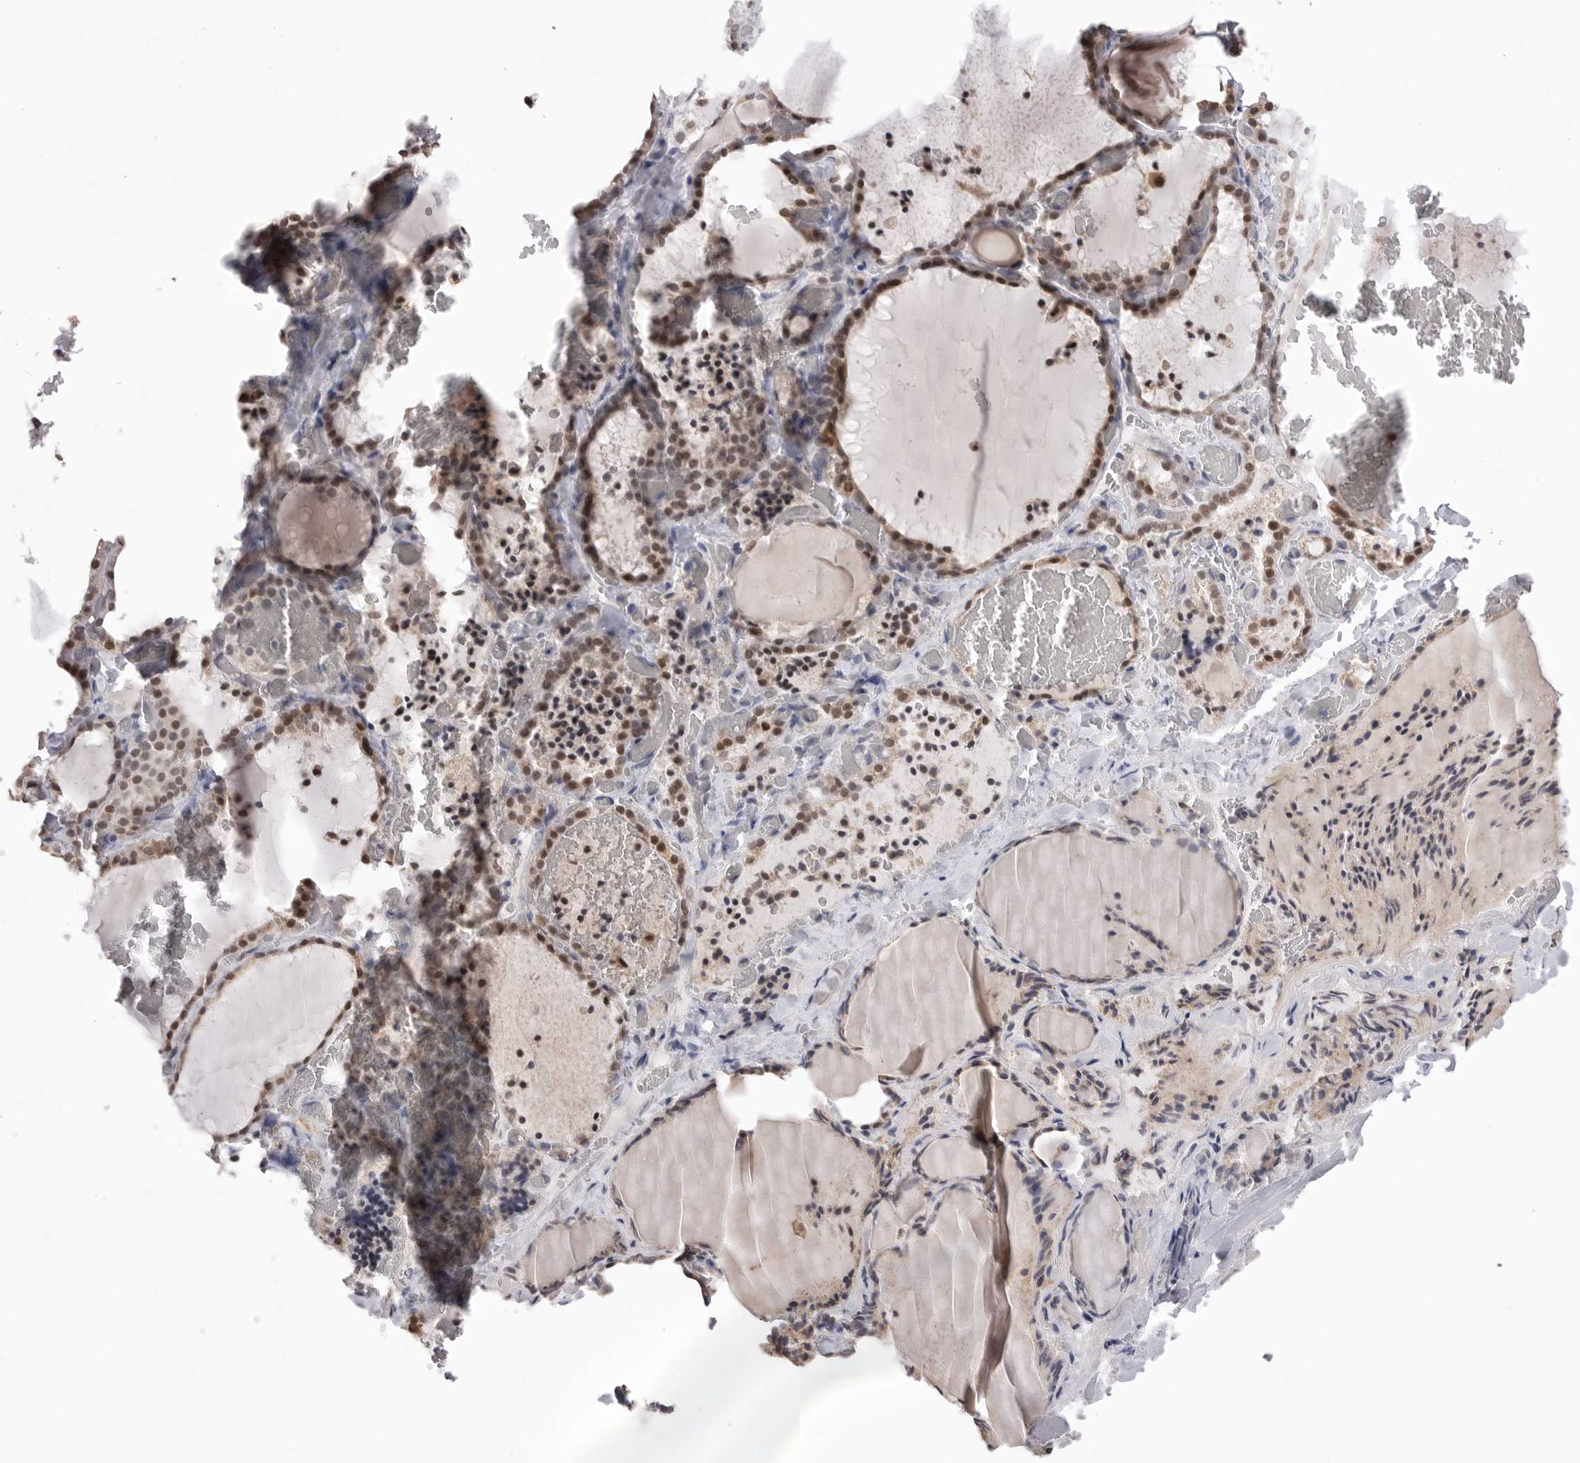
{"staining": {"intensity": "moderate", "quantity": ">75%", "location": "nuclear"}, "tissue": "thyroid gland", "cell_type": "Glandular cells", "image_type": "normal", "snomed": [{"axis": "morphology", "description": "Normal tissue, NOS"}, {"axis": "topography", "description": "Thyroid gland"}], "caption": "The histopathology image displays immunohistochemical staining of unremarkable thyroid gland. There is moderate nuclear positivity is present in about >75% of glandular cells. (DAB (3,3'-diaminobenzidine) IHC with brightfield microscopy, high magnification).", "gene": "SMARCC1", "patient": {"sex": "female", "age": 22}}